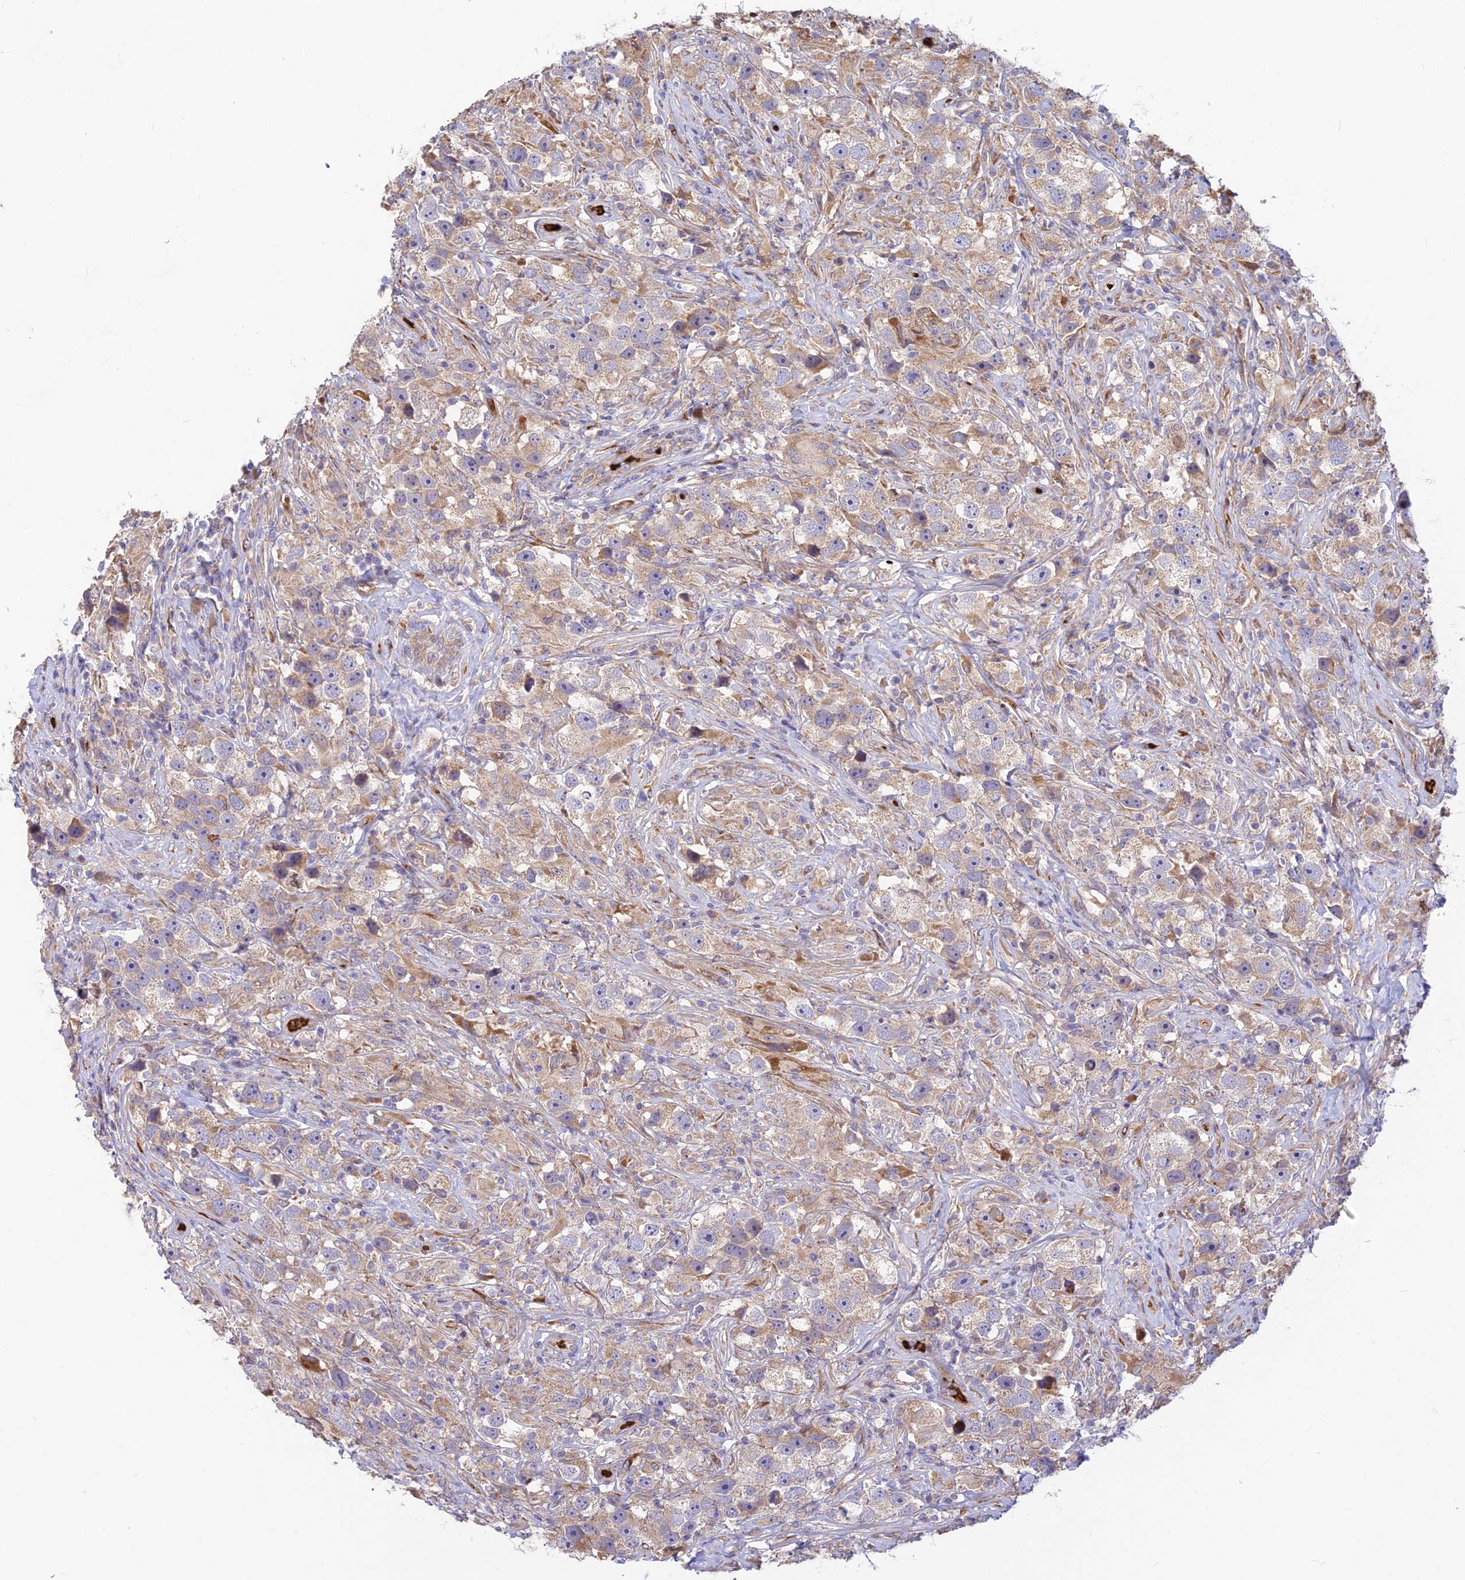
{"staining": {"intensity": "weak", "quantity": "<25%", "location": "cytoplasmic/membranous"}, "tissue": "testis cancer", "cell_type": "Tumor cells", "image_type": "cancer", "snomed": [{"axis": "morphology", "description": "Seminoma, NOS"}, {"axis": "topography", "description": "Testis"}], "caption": "Tumor cells show no significant expression in testis cancer. (DAB IHC, high magnification).", "gene": "UFSP2", "patient": {"sex": "male", "age": 49}}